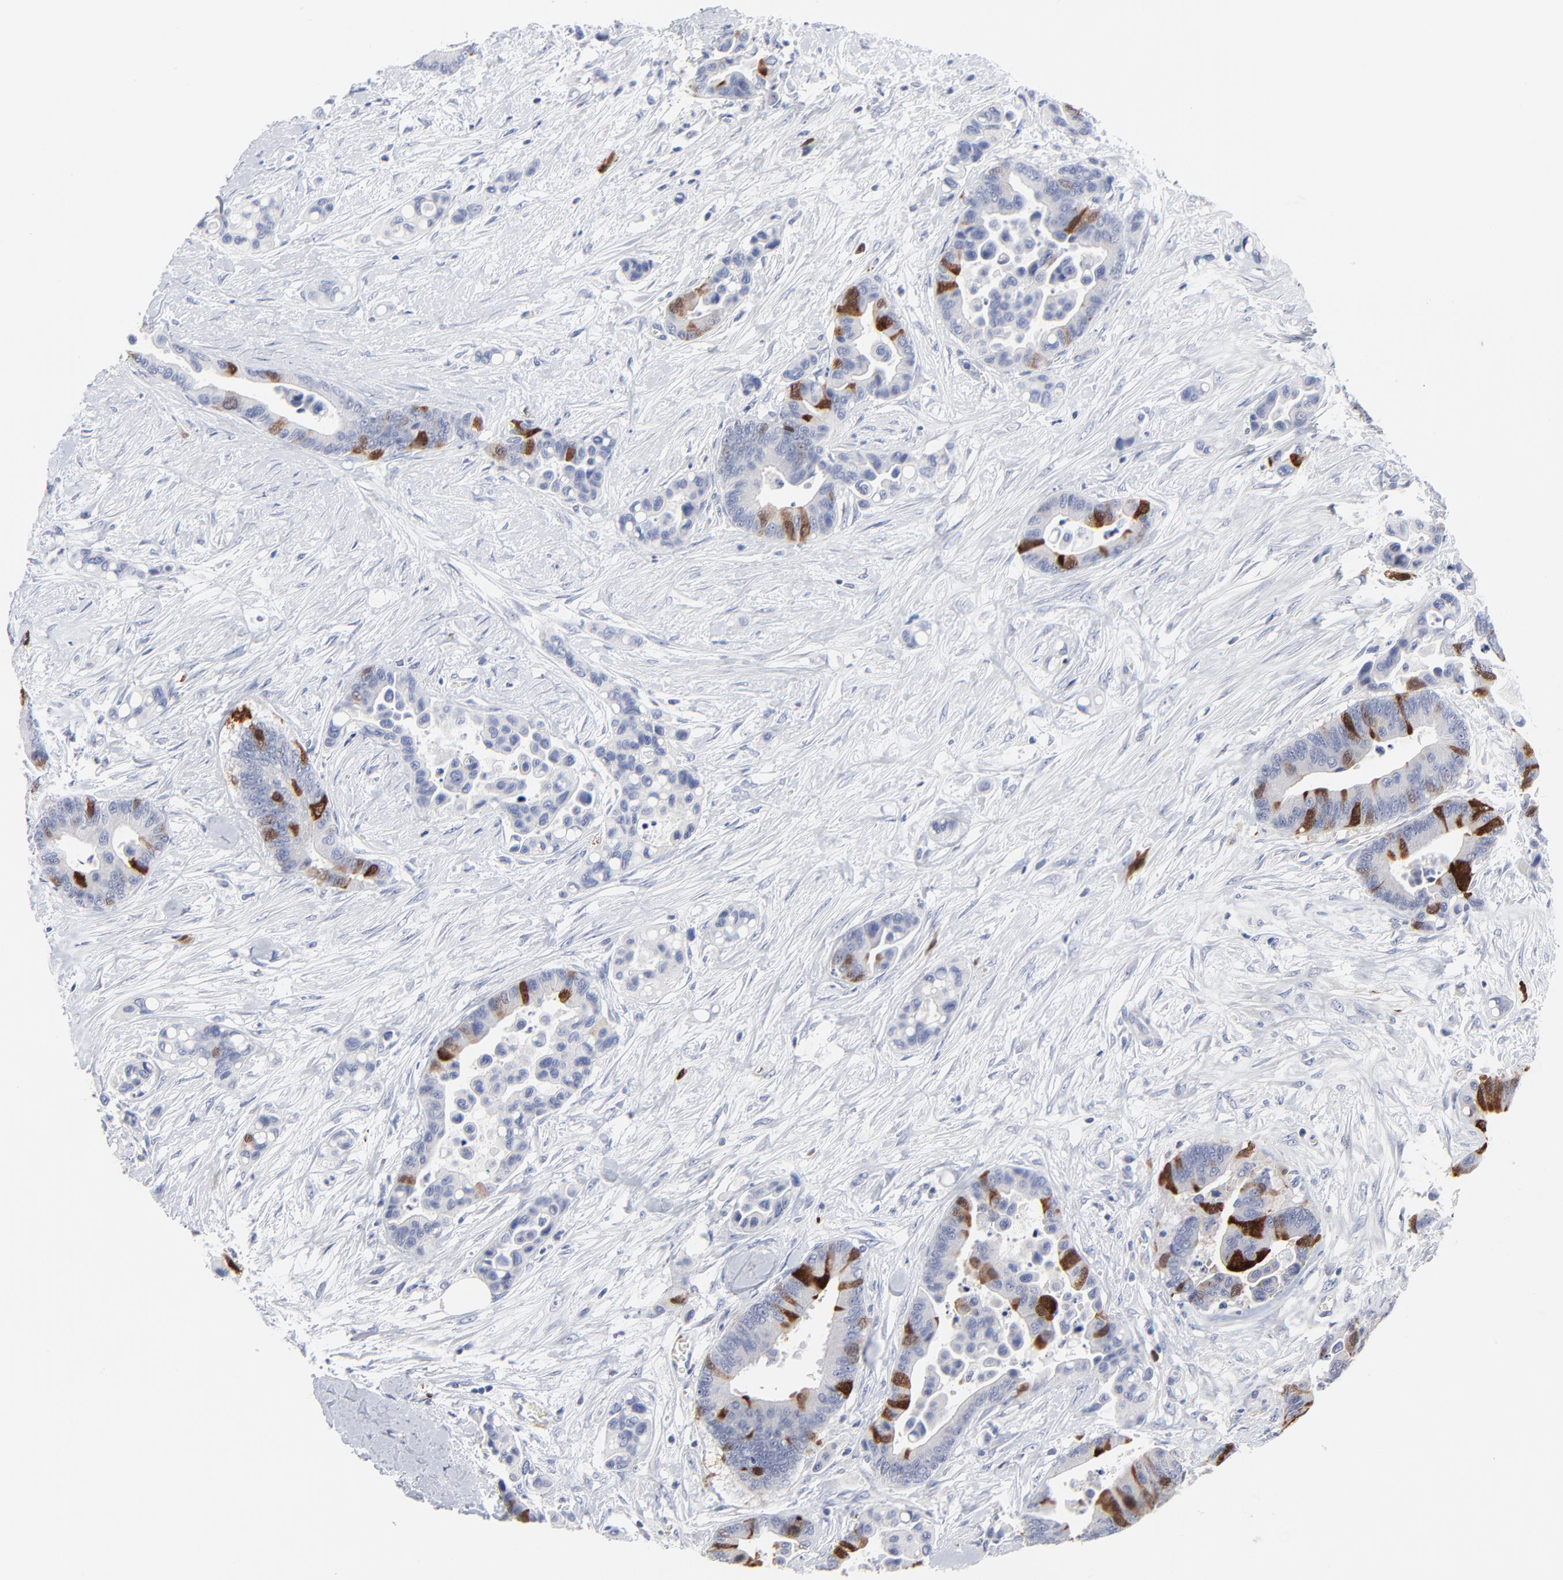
{"staining": {"intensity": "strong", "quantity": "<25%", "location": "cytoplasmic/membranous,nuclear"}, "tissue": "colorectal cancer", "cell_type": "Tumor cells", "image_type": "cancer", "snomed": [{"axis": "morphology", "description": "Adenocarcinoma, NOS"}, {"axis": "topography", "description": "Colon"}], "caption": "The histopathology image shows a brown stain indicating the presence of a protein in the cytoplasmic/membranous and nuclear of tumor cells in colorectal adenocarcinoma.", "gene": "CDK1", "patient": {"sex": "male", "age": 82}}